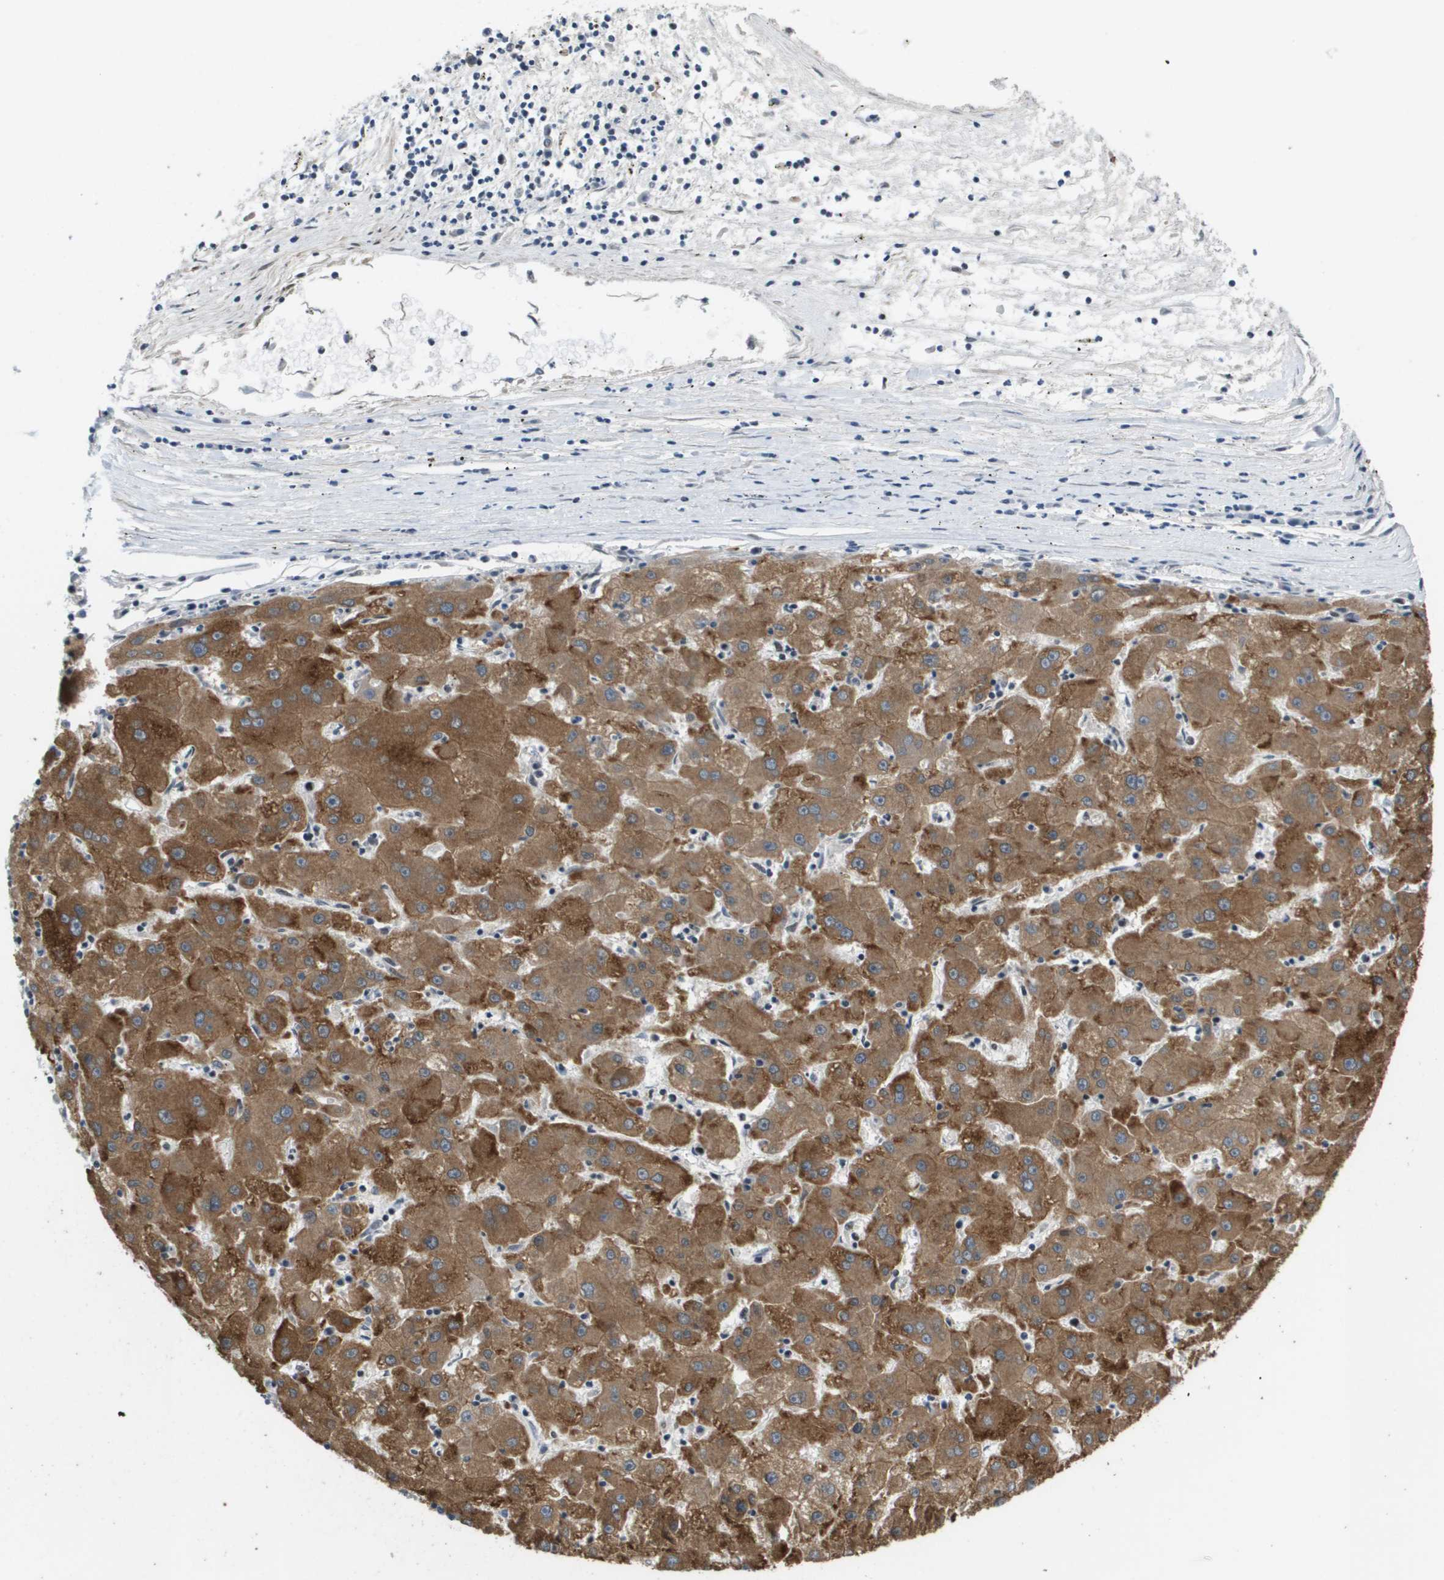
{"staining": {"intensity": "strong", "quantity": ">75%", "location": "cytoplasmic/membranous"}, "tissue": "liver cancer", "cell_type": "Tumor cells", "image_type": "cancer", "snomed": [{"axis": "morphology", "description": "Carcinoma, Hepatocellular, NOS"}, {"axis": "topography", "description": "Liver"}], "caption": "Tumor cells reveal high levels of strong cytoplasmic/membranous positivity in approximately >75% of cells in human hepatocellular carcinoma (liver). (brown staining indicates protein expression, while blue staining denotes nuclei).", "gene": "ISY1", "patient": {"sex": "male", "age": 72}}